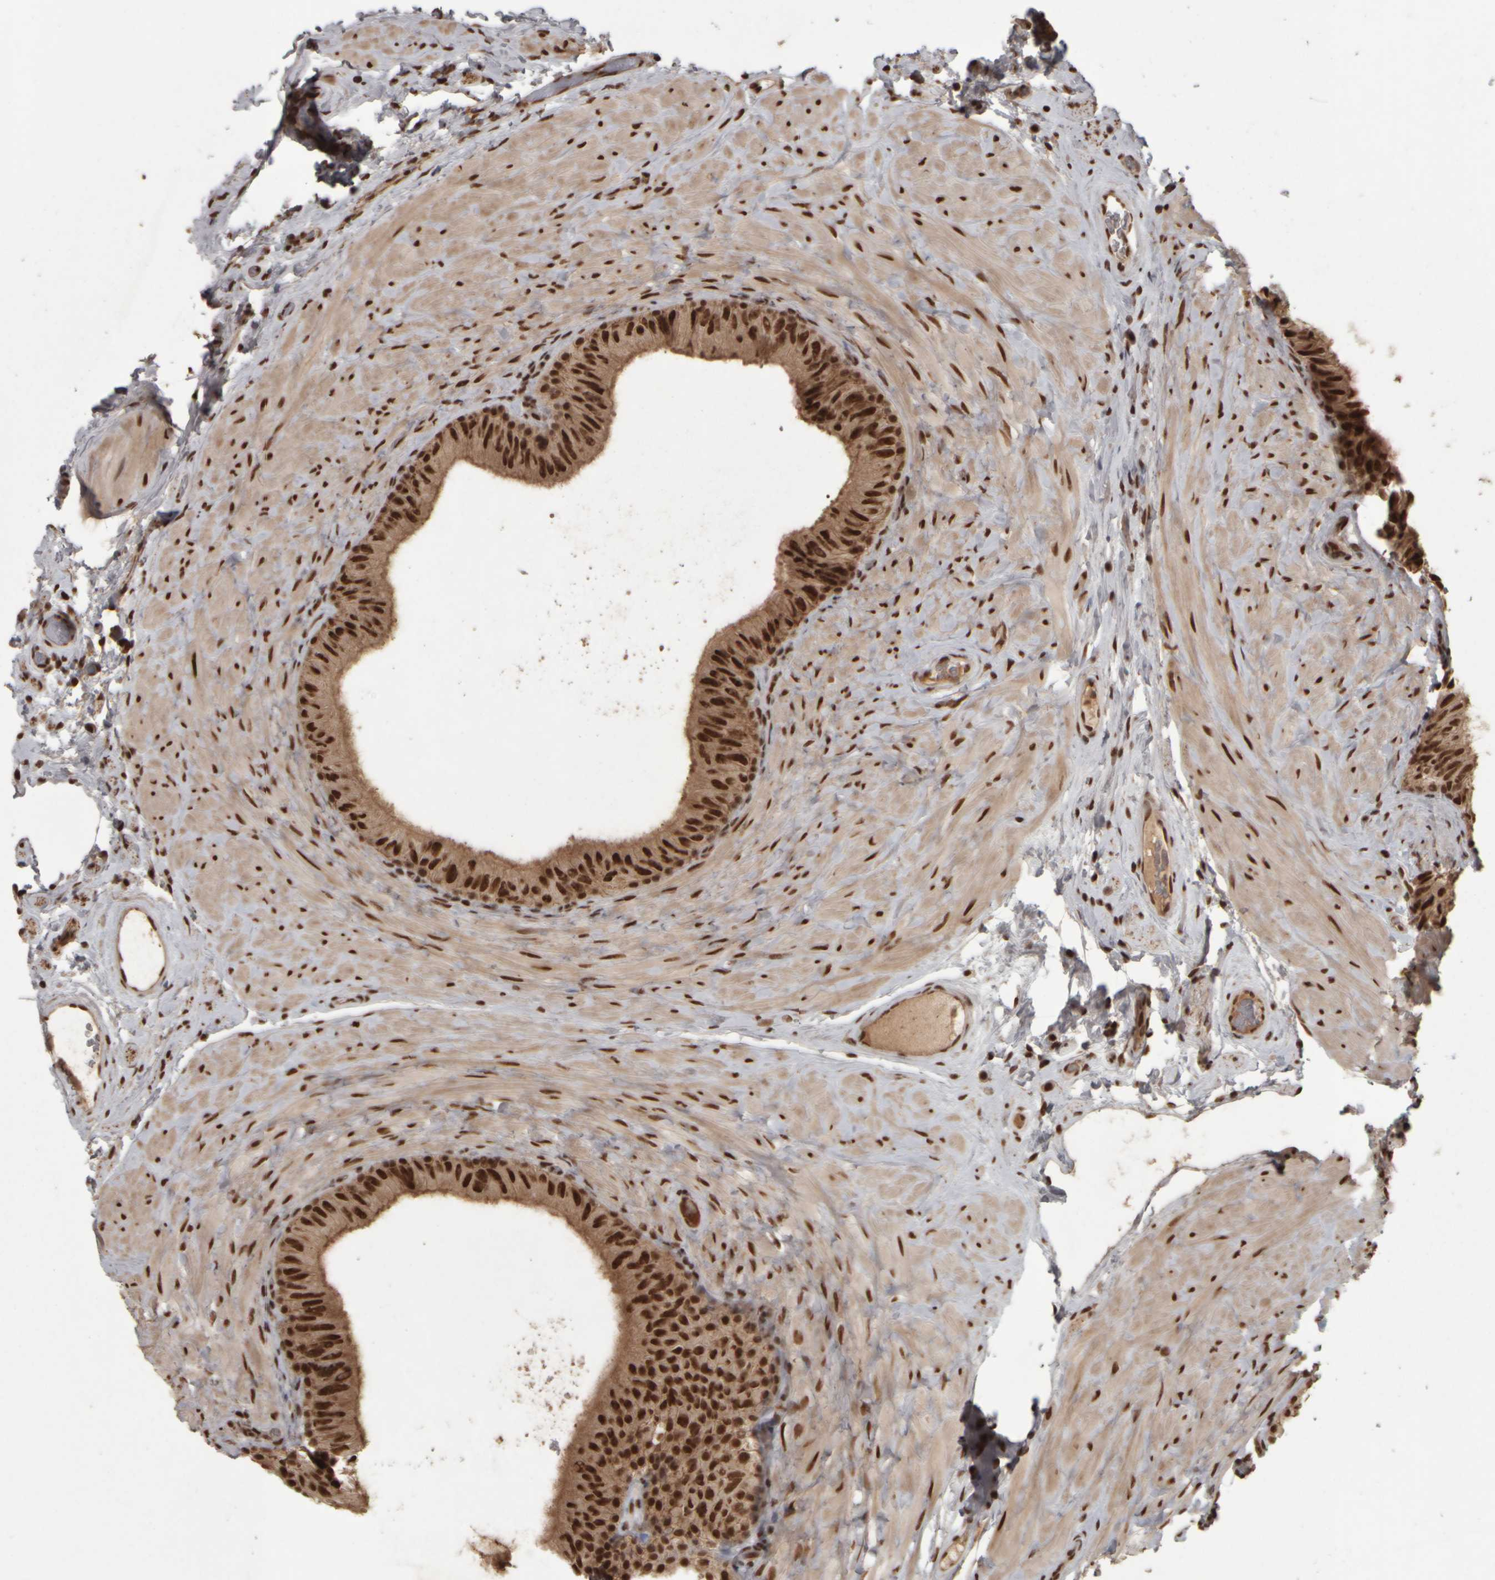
{"staining": {"intensity": "strong", "quantity": ">75%", "location": "nuclear"}, "tissue": "epididymis", "cell_type": "Glandular cells", "image_type": "normal", "snomed": [{"axis": "morphology", "description": "Normal tissue, NOS"}, {"axis": "topography", "description": "Epididymis"}], "caption": "Immunohistochemistry (IHC) image of benign epididymis: epididymis stained using IHC reveals high levels of strong protein expression localized specifically in the nuclear of glandular cells, appearing as a nuclear brown color.", "gene": "ZFHX4", "patient": {"sex": "male", "age": 49}}